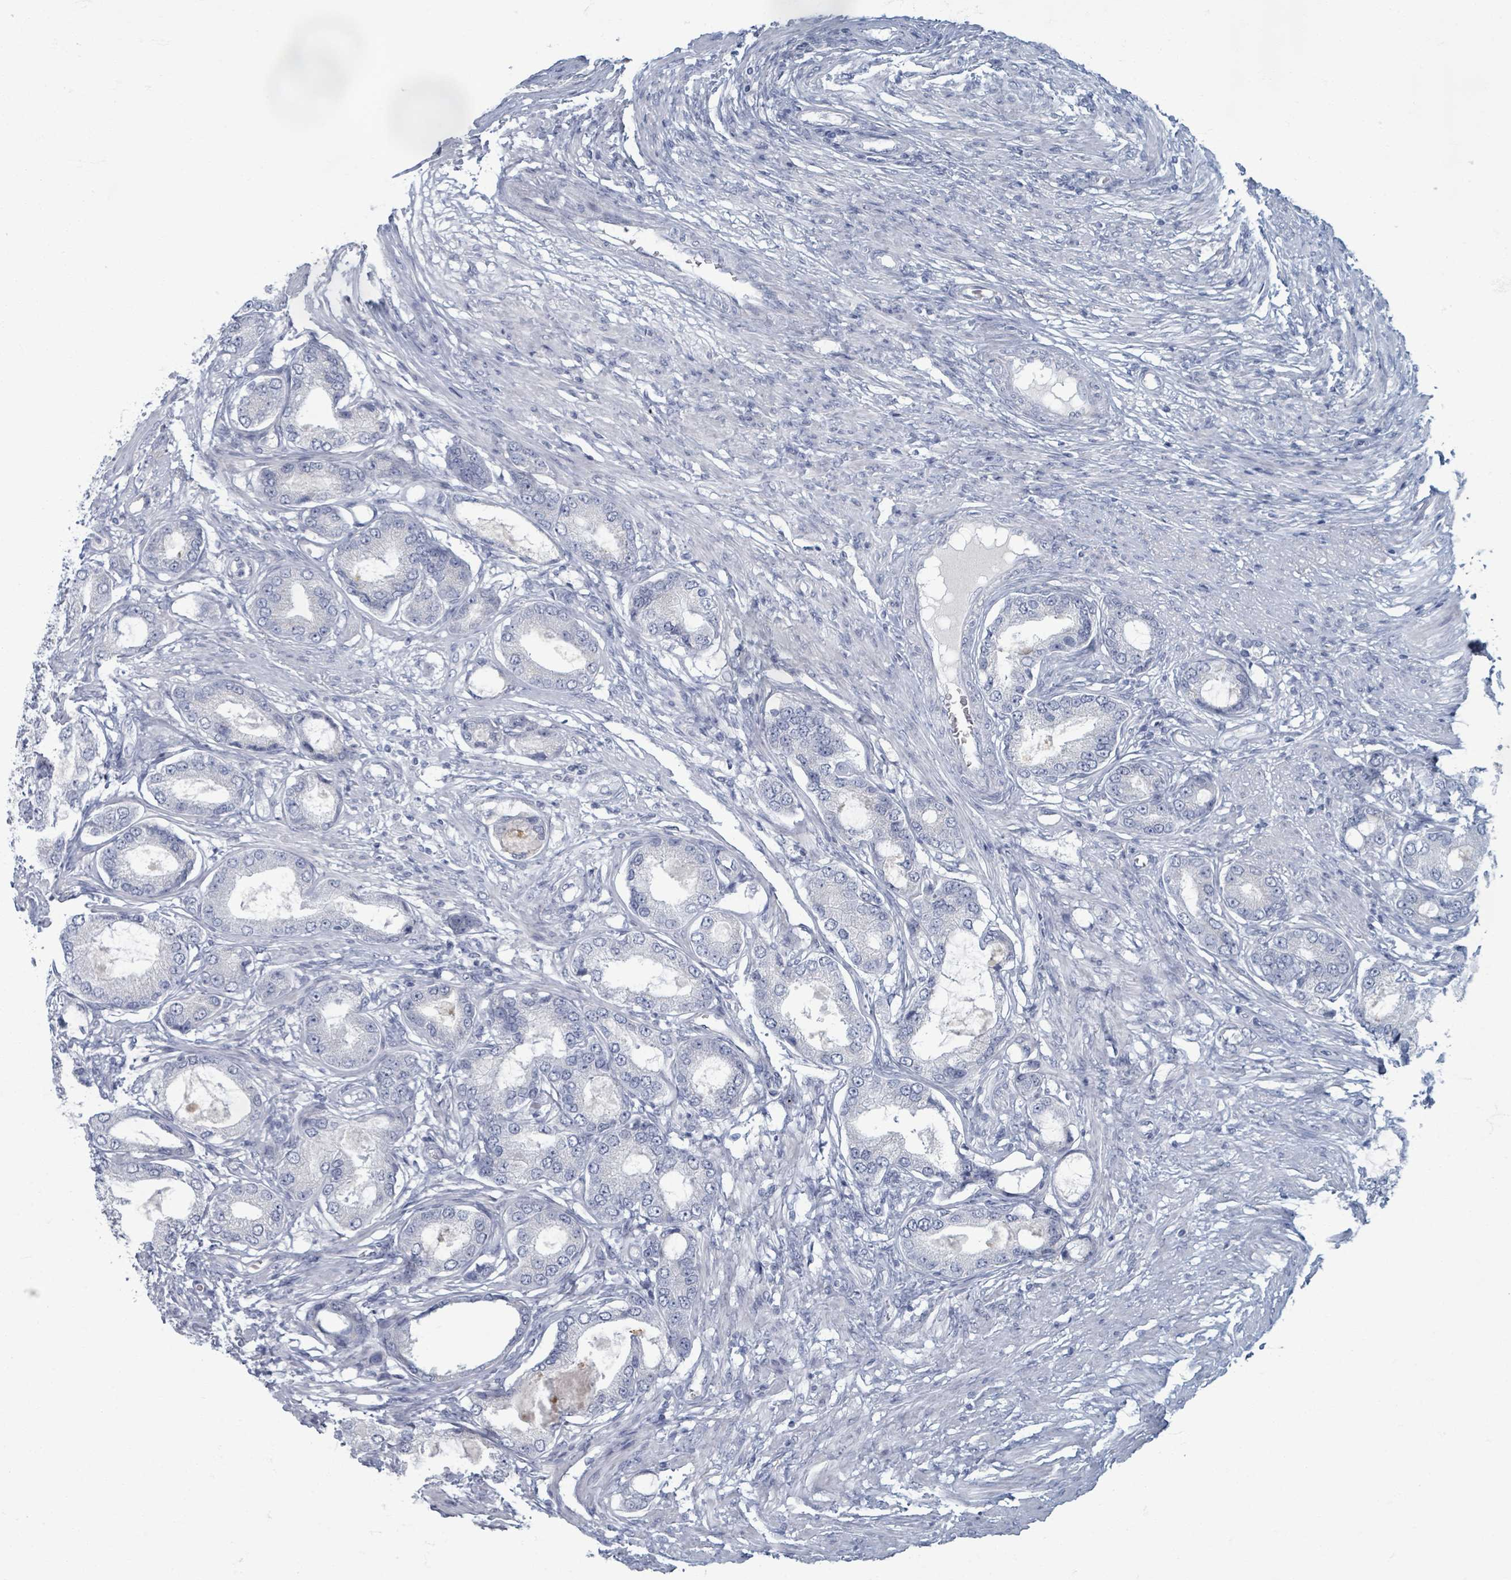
{"staining": {"intensity": "negative", "quantity": "none", "location": "none"}, "tissue": "prostate cancer", "cell_type": "Tumor cells", "image_type": "cancer", "snomed": [{"axis": "morphology", "description": "Adenocarcinoma, High grade"}, {"axis": "topography", "description": "Prostate"}], "caption": "IHC histopathology image of prostate cancer (adenocarcinoma (high-grade)) stained for a protein (brown), which demonstrates no positivity in tumor cells. (DAB (3,3'-diaminobenzidine) IHC, high magnification).", "gene": "WNT11", "patient": {"sex": "male", "age": 69}}